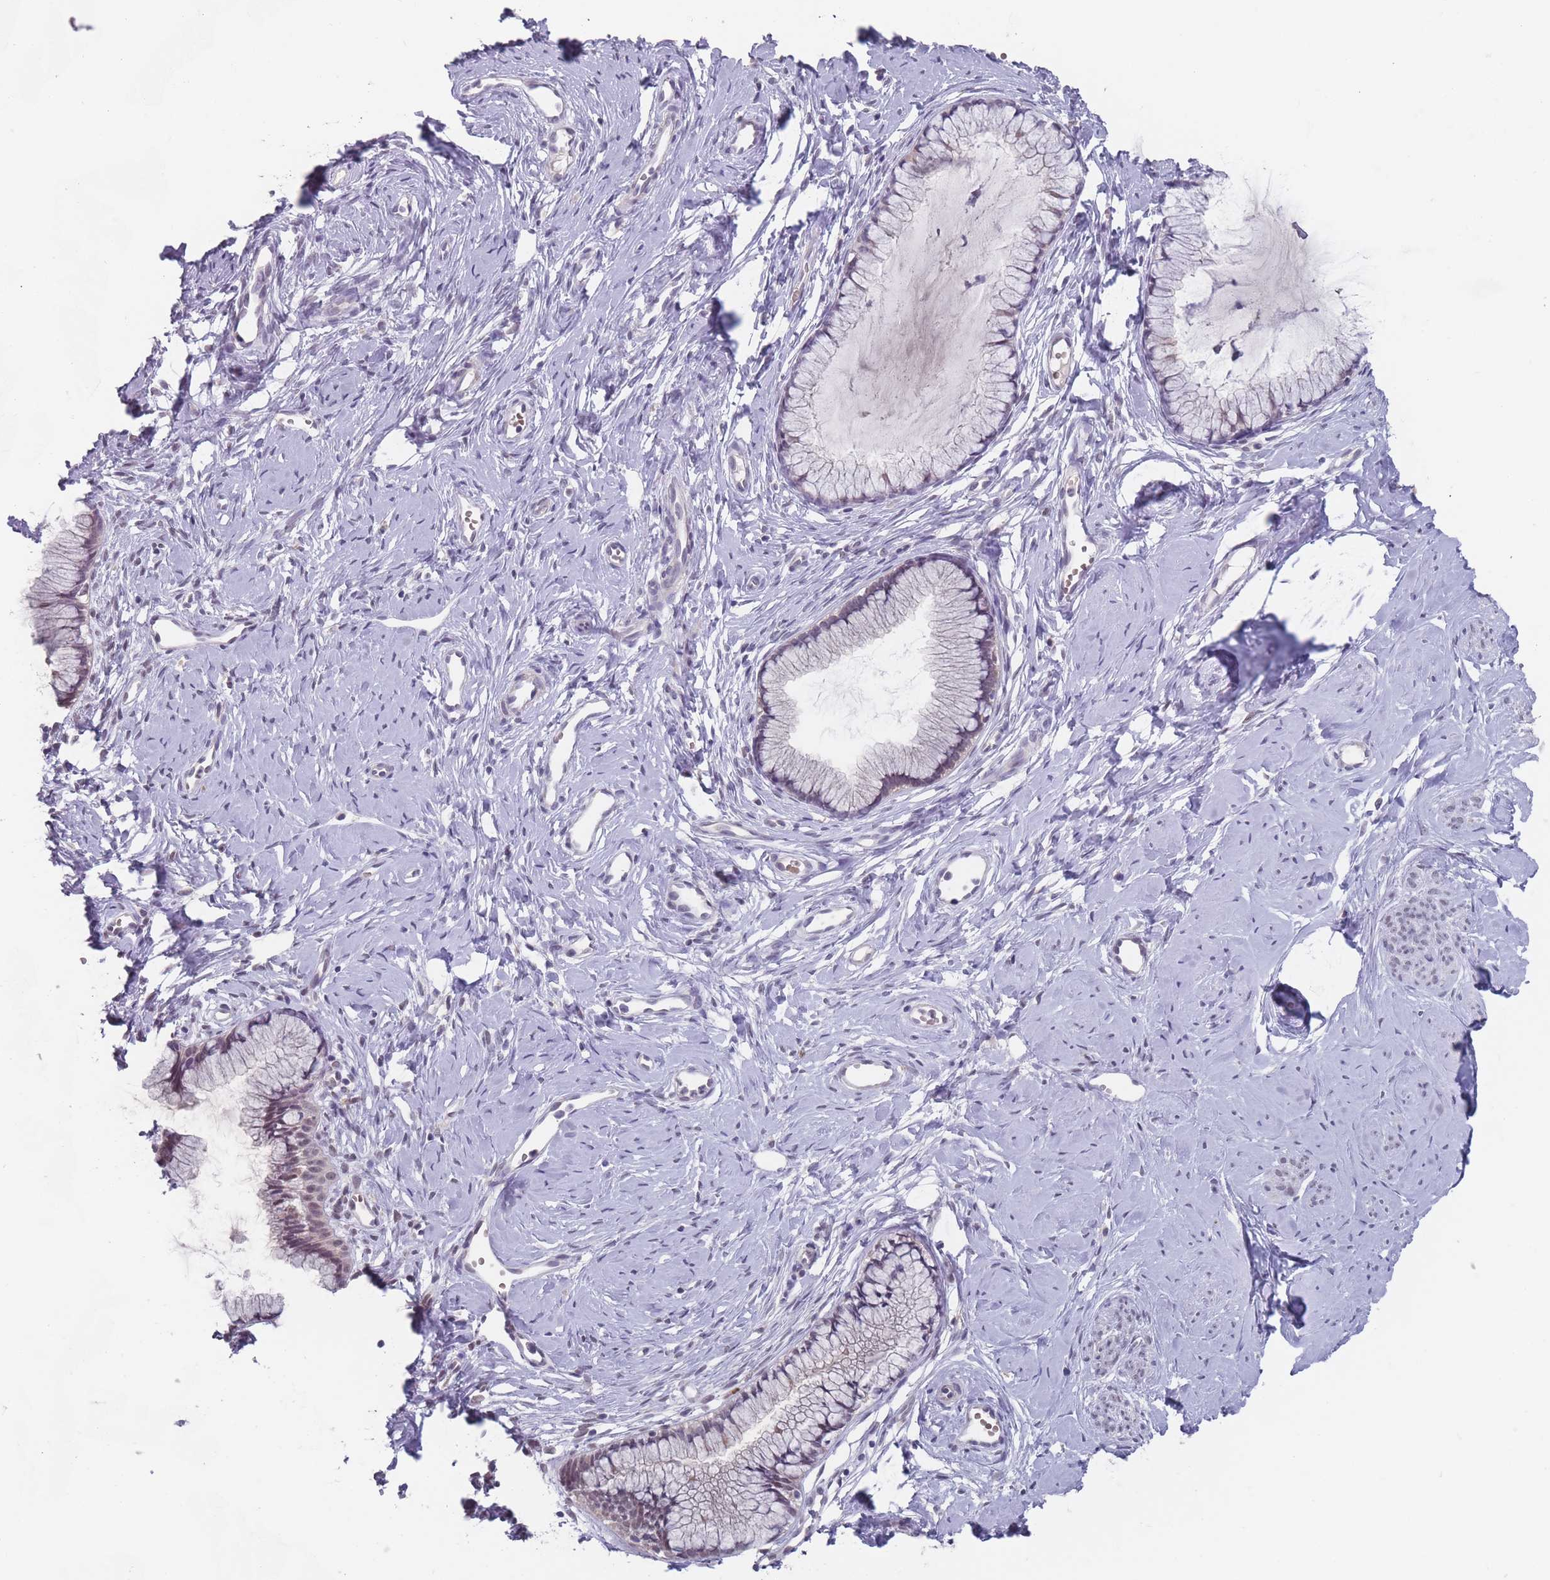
{"staining": {"intensity": "moderate", "quantity": "<25%", "location": "nuclear"}, "tissue": "cervix", "cell_type": "Glandular cells", "image_type": "normal", "snomed": [{"axis": "morphology", "description": "Normal tissue, NOS"}, {"axis": "topography", "description": "Cervix"}], "caption": "A micrograph of human cervix stained for a protein reveals moderate nuclear brown staining in glandular cells. (brown staining indicates protein expression, while blue staining denotes nuclei).", "gene": "PEX7", "patient": {"sex": "female", "age": 40}}